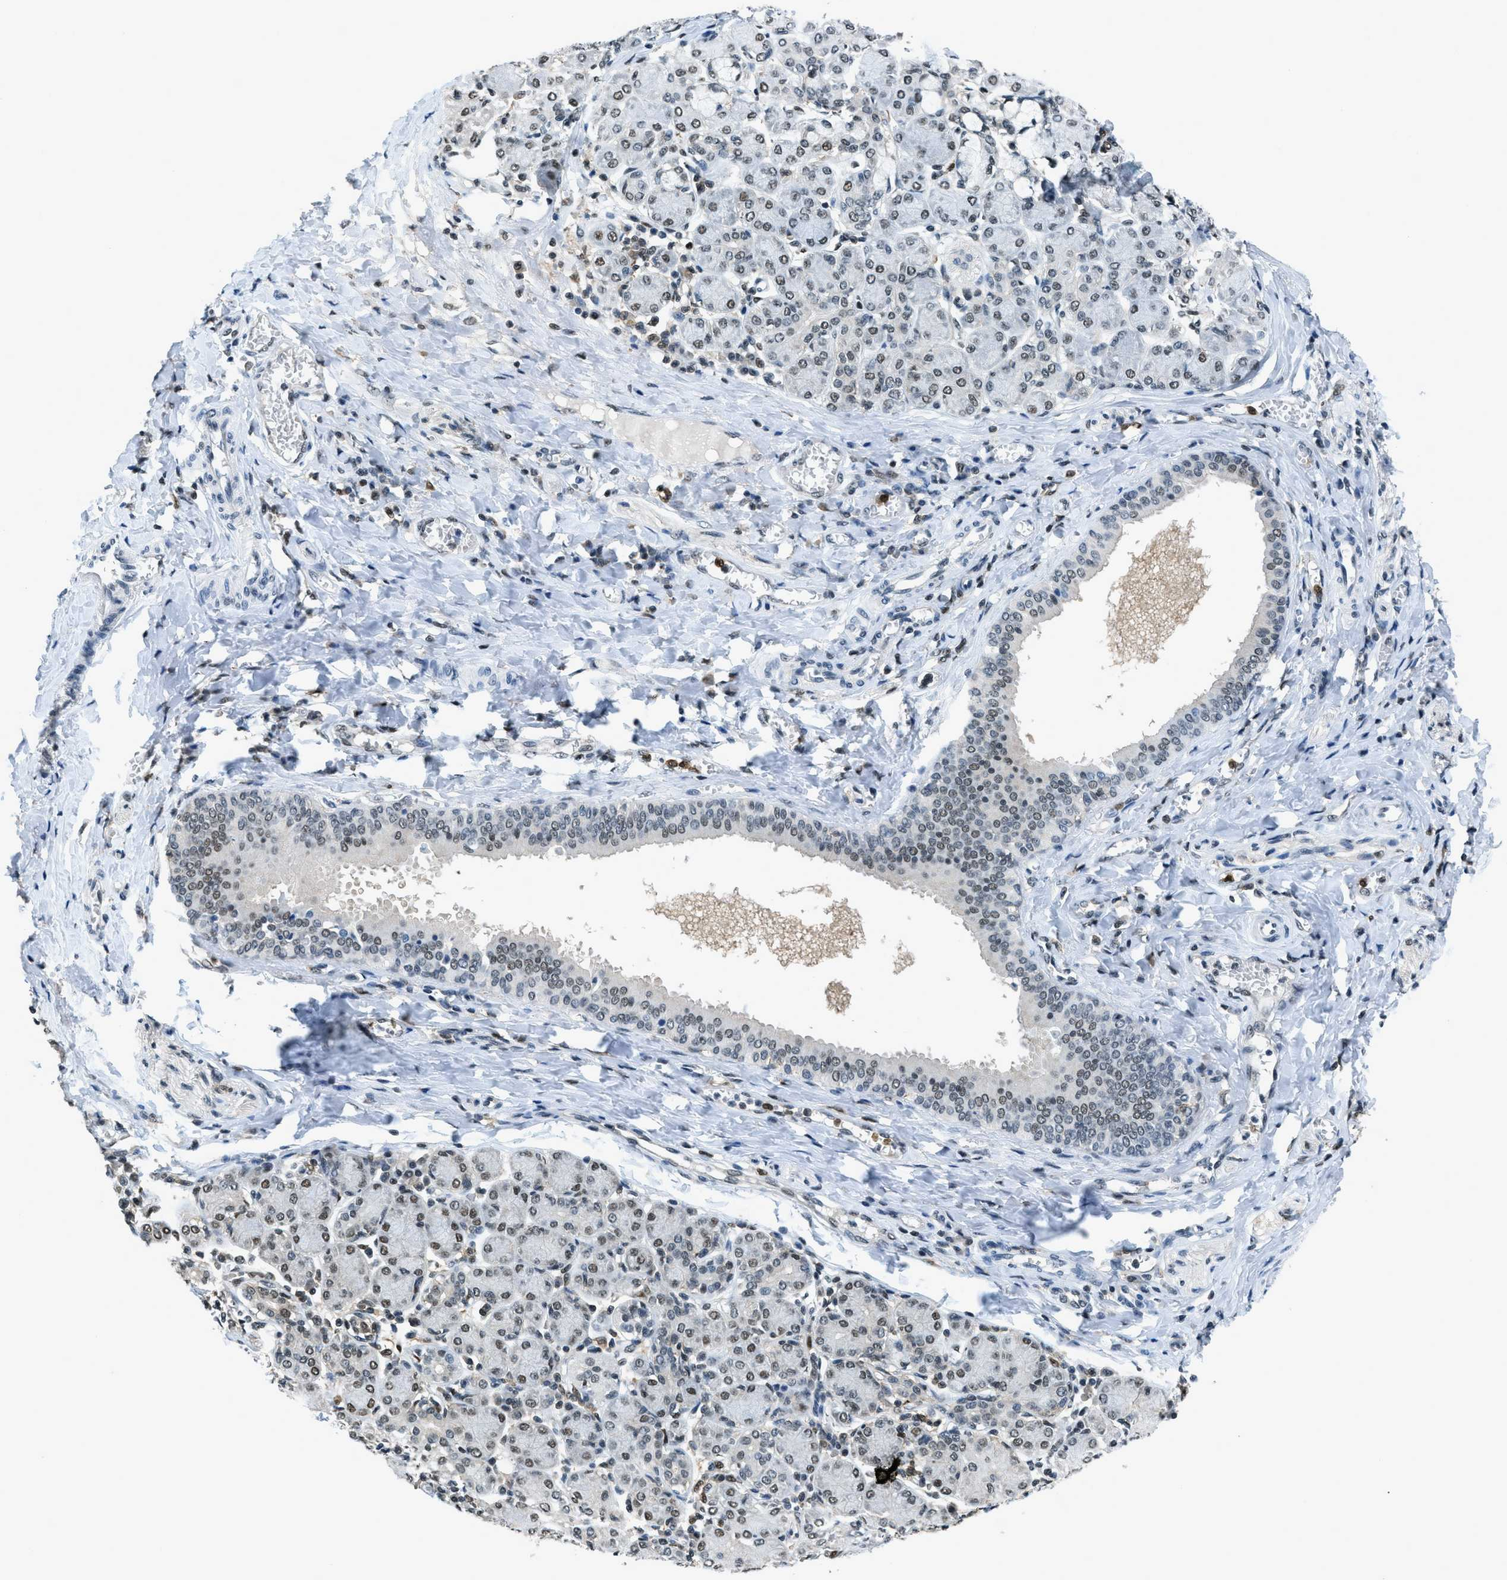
{"staining": {"intensity": "weak", "quantity": "25%-75%", "location": "nuclear"}, "tissue": "salivary gland", "cell_type": "Glandular cells", "image_type": "normal", "snomed": [{"axis": "morphology", "description": "Normal tissue, NOS"}, {"axis": "morphology", "description": "Inflammation, NOS"}, {"axis": "topography", "description": "Lymph node"}, {"axis": "topography", "description": "Salivary gland"}], "caption": "A brown stain highlights weak nuclear expression of a protein in glandular cells of normal human salivary gland.", "gene": "OGFR", "patient": {"sex": "male", "age": 3}}